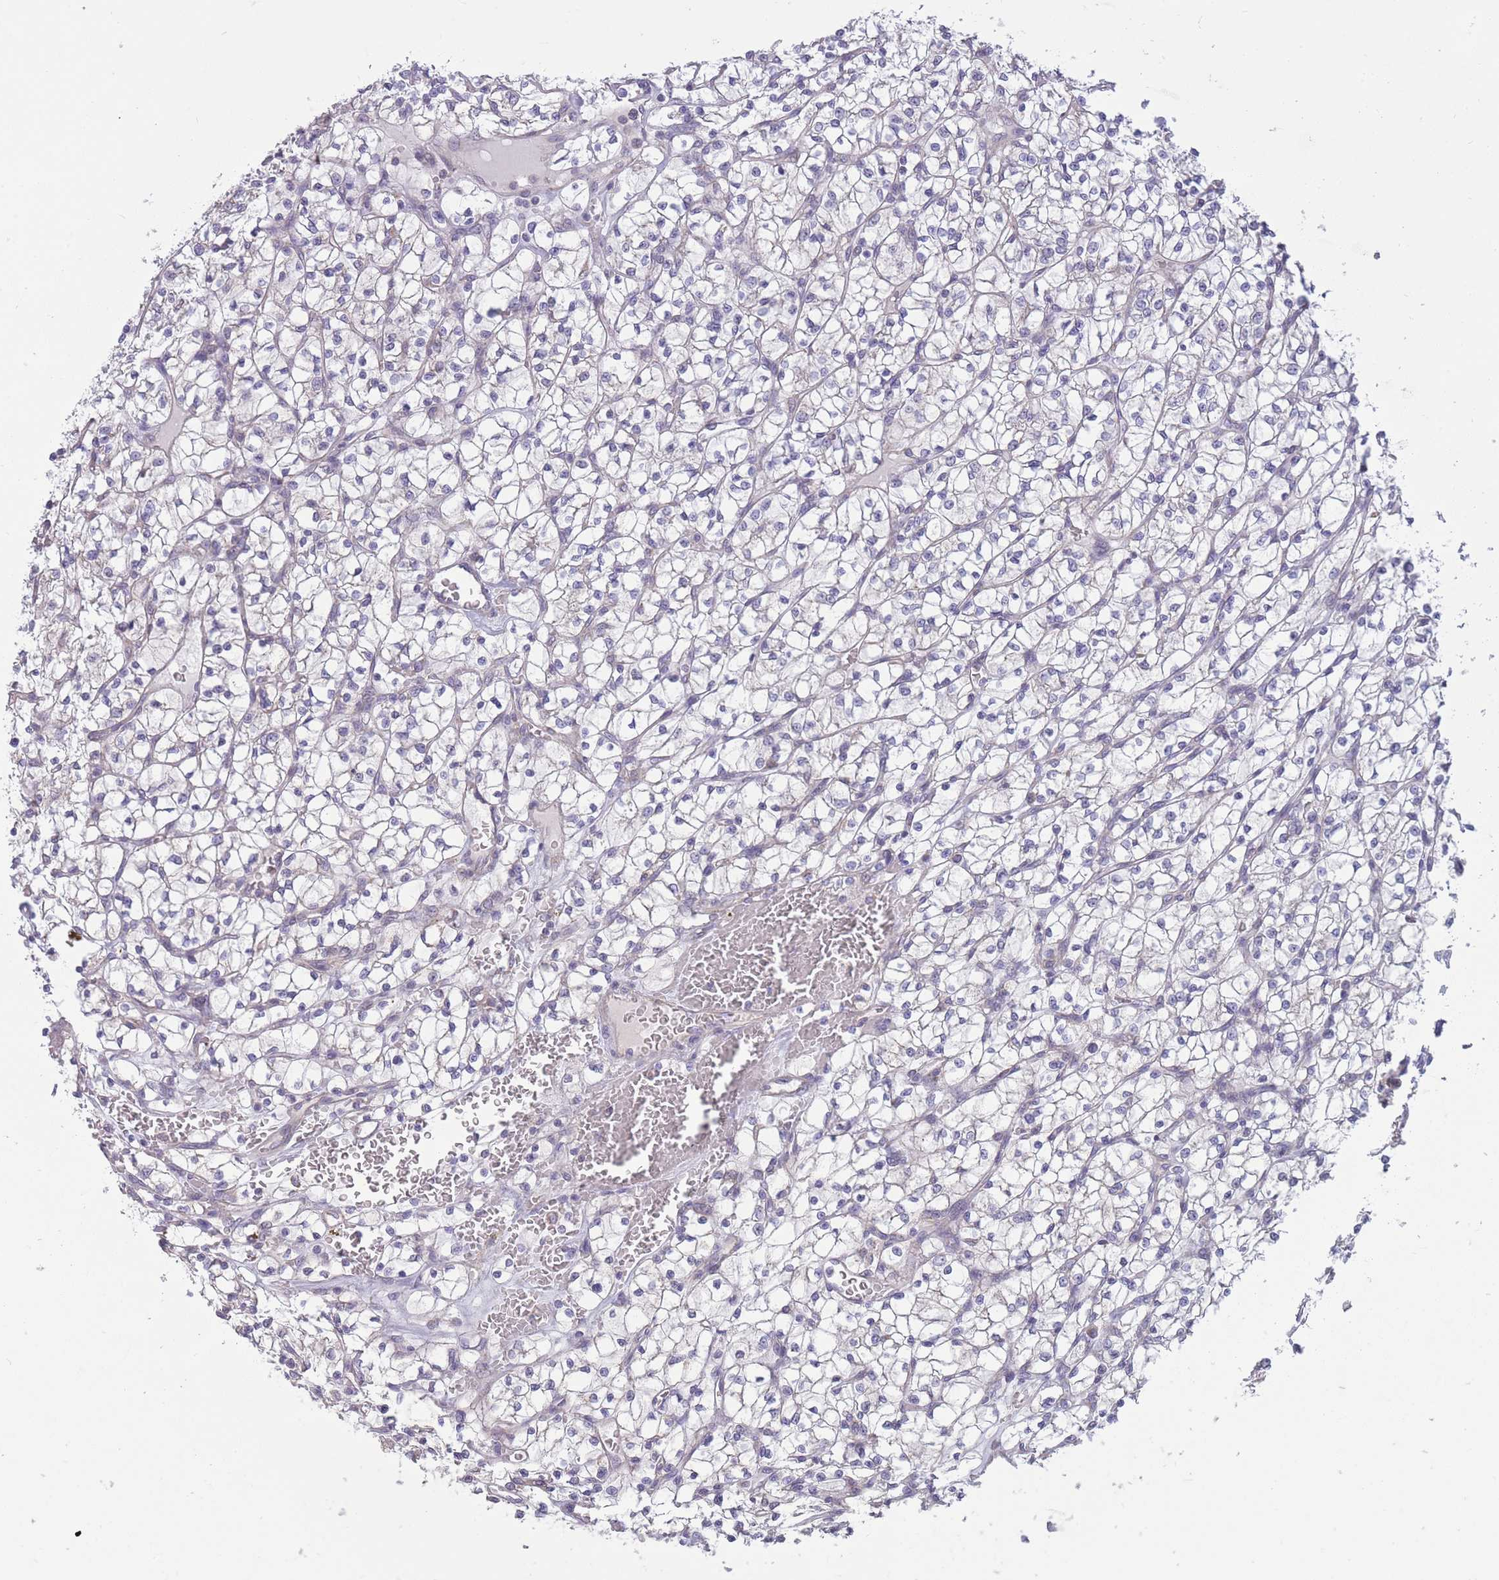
{"staining": {"intensity": "negative", "quantity": "none", "location": "none"}, "tissue": "renal cancer", "cell_type": "Tumor cells", "image_type": "cancer", "snomed": [{"axis": "morphology", "description": "Adenocarcinoma, NOS"}, {"axis": "topography", "description": "Kidney"}], "caption": "This is a image of immunohistochemistry (IHC) staining of adenocarcinoma (renal), which shows no expression in tumor cells.", "gene": "MRPS18C", "patient": {"sex": "female", "age": 64}}